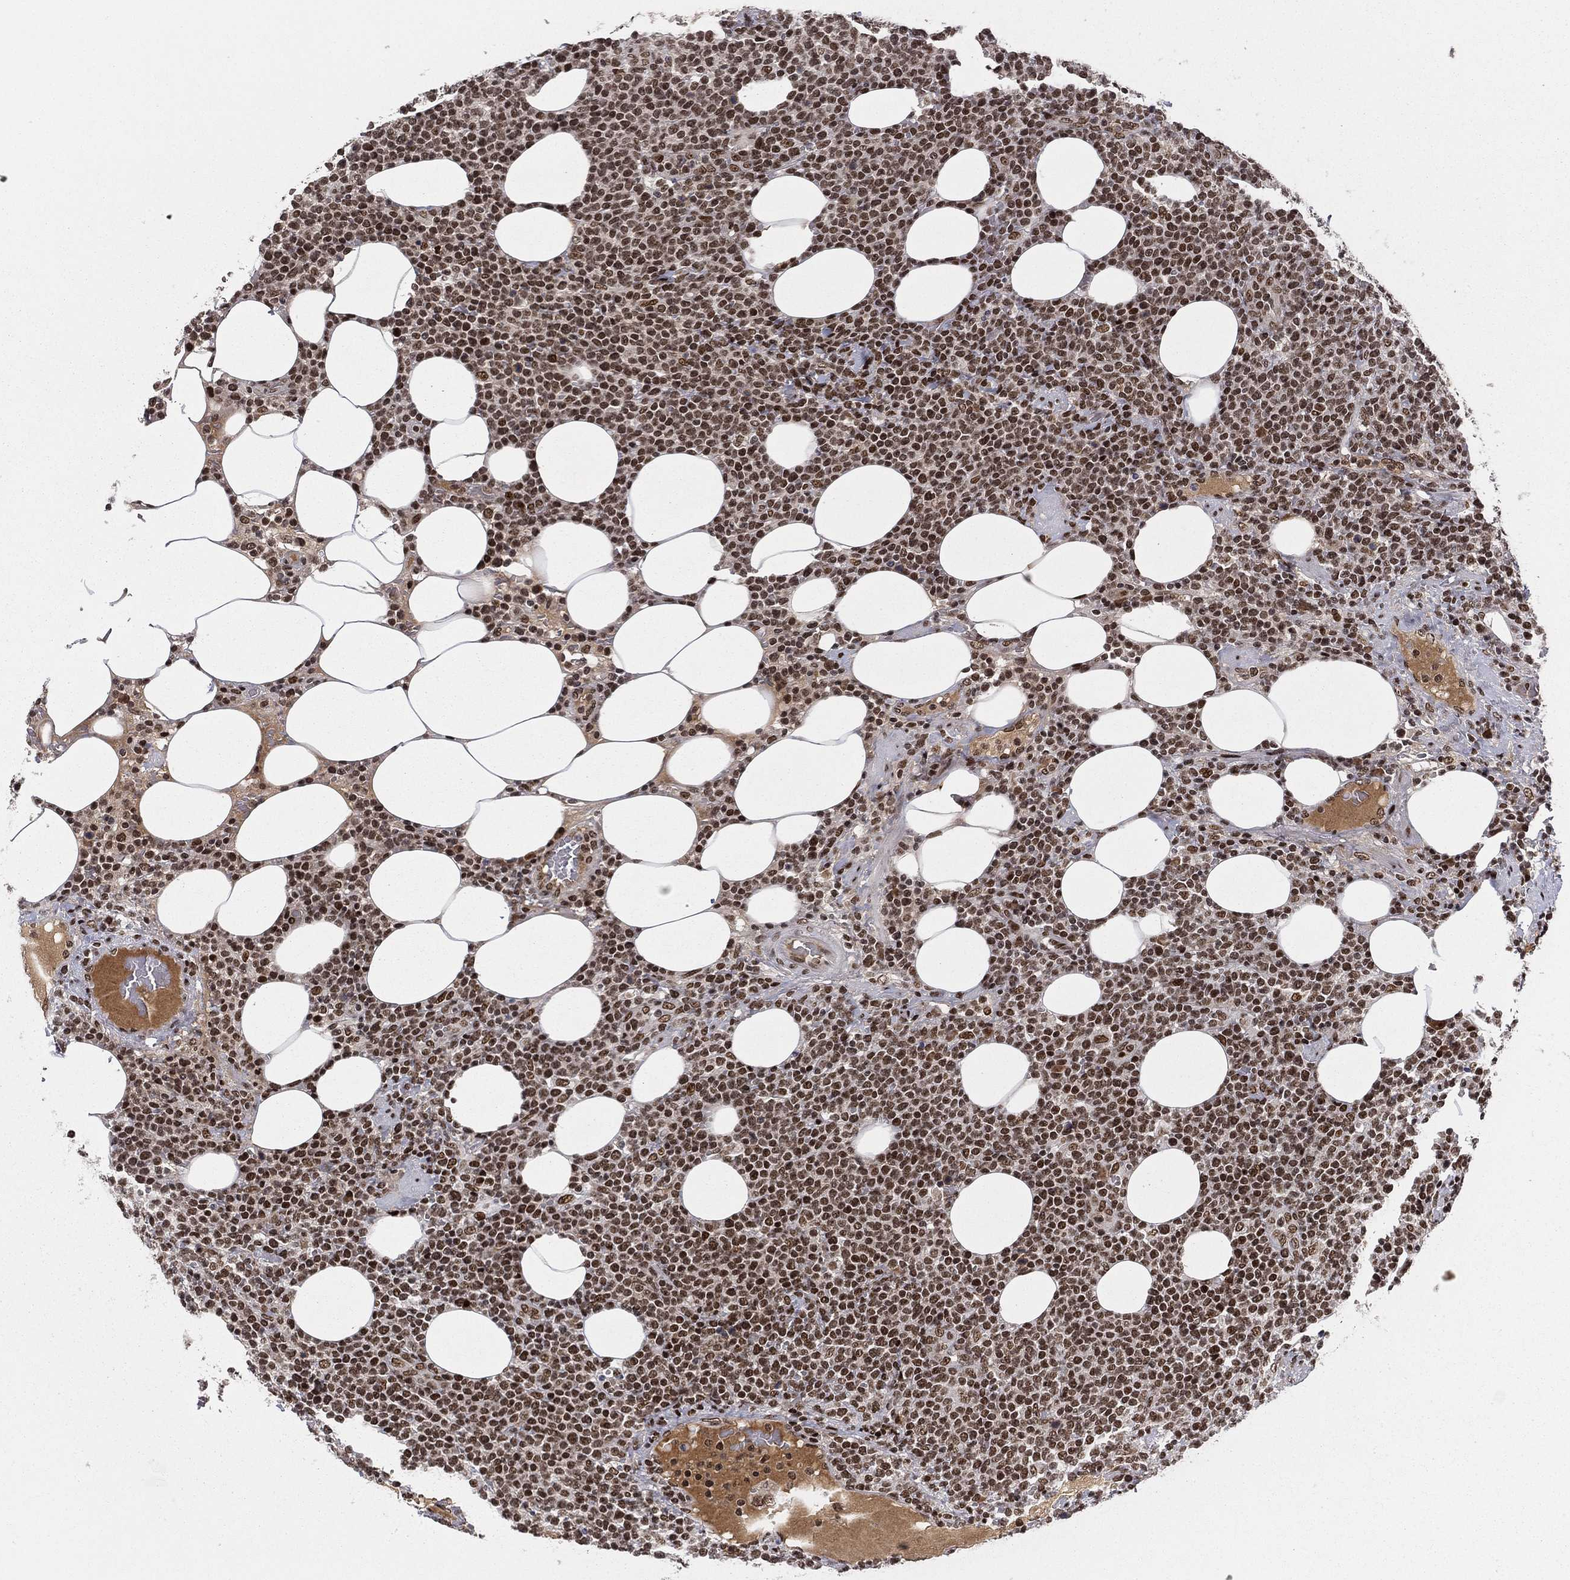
{"staining": {"intensity": "strong", "quantity": ">75%", "location": "nuclear"}, "tissue": "lymphoma", "cell_type": "Tumor cells", "image_type": "cancer", "snomed": [{"axis": "morphology", "description": "Malignant lymphoma, non-Hodgkin's type, High grade"}, {"axis": "topography", "description": "Lymph node"}], "caption": "Lymphoma stained with a brown dye demonstrates strong nuclear positive staining in approximately >75% of tumor cells.", "gene": "RTF1", "patient": {"sex": "male", "age": 61}}